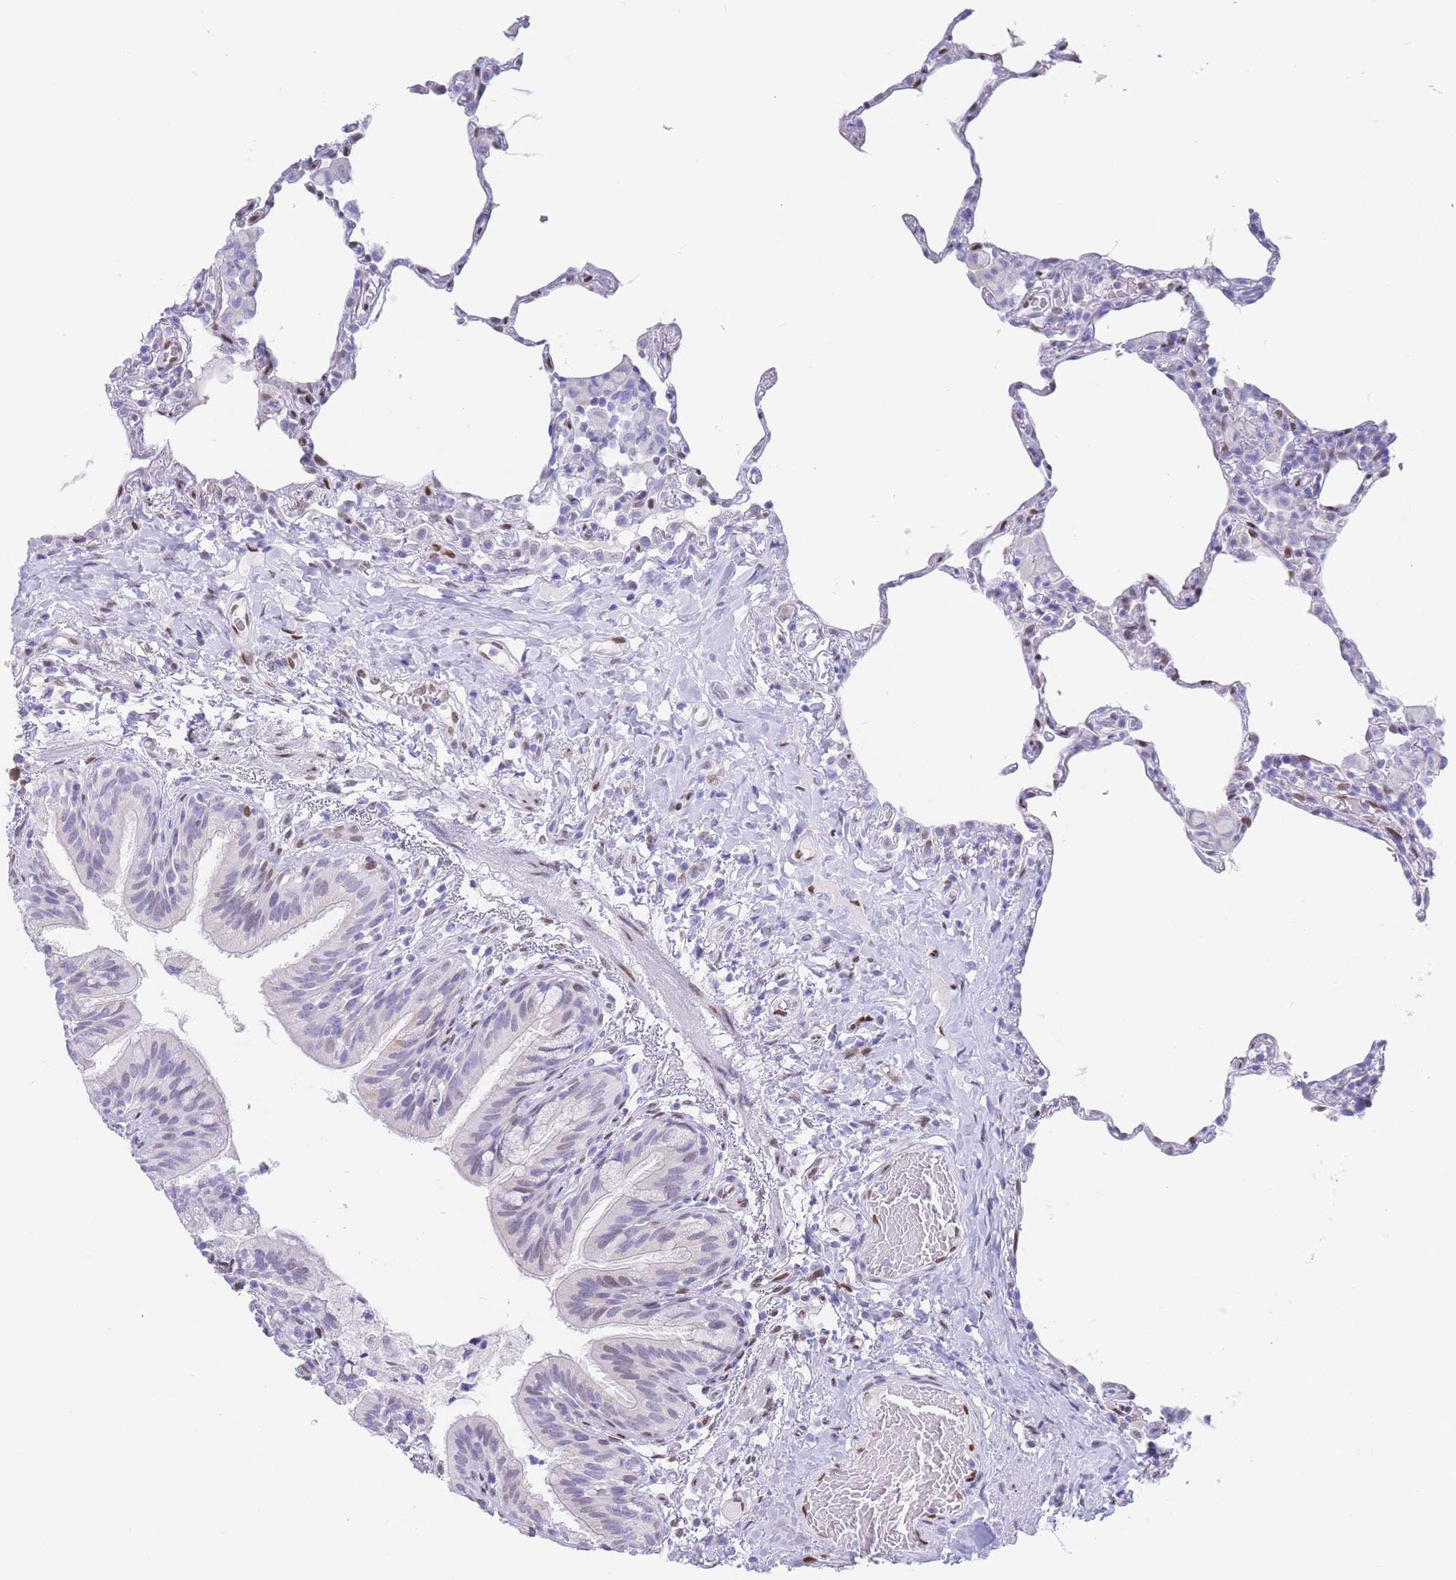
{"staining": {"intensity": "negative", "quantity": "none", "location": "none"}, "tissue": "lung", "cell_type": "Alveolar cells", "image_type": "normal", "snomed": [{"axis": "morphology", "description": "Normal tissue, NOS"}, {"axis": "topography", "description": "Lung"}], "caption": "Immunohistochemistry (IHC) of normal lung demonstrates no staining in alveolar cells.", "gene": "PSMB5", "patient": {"sex": "female", "age": 57}}